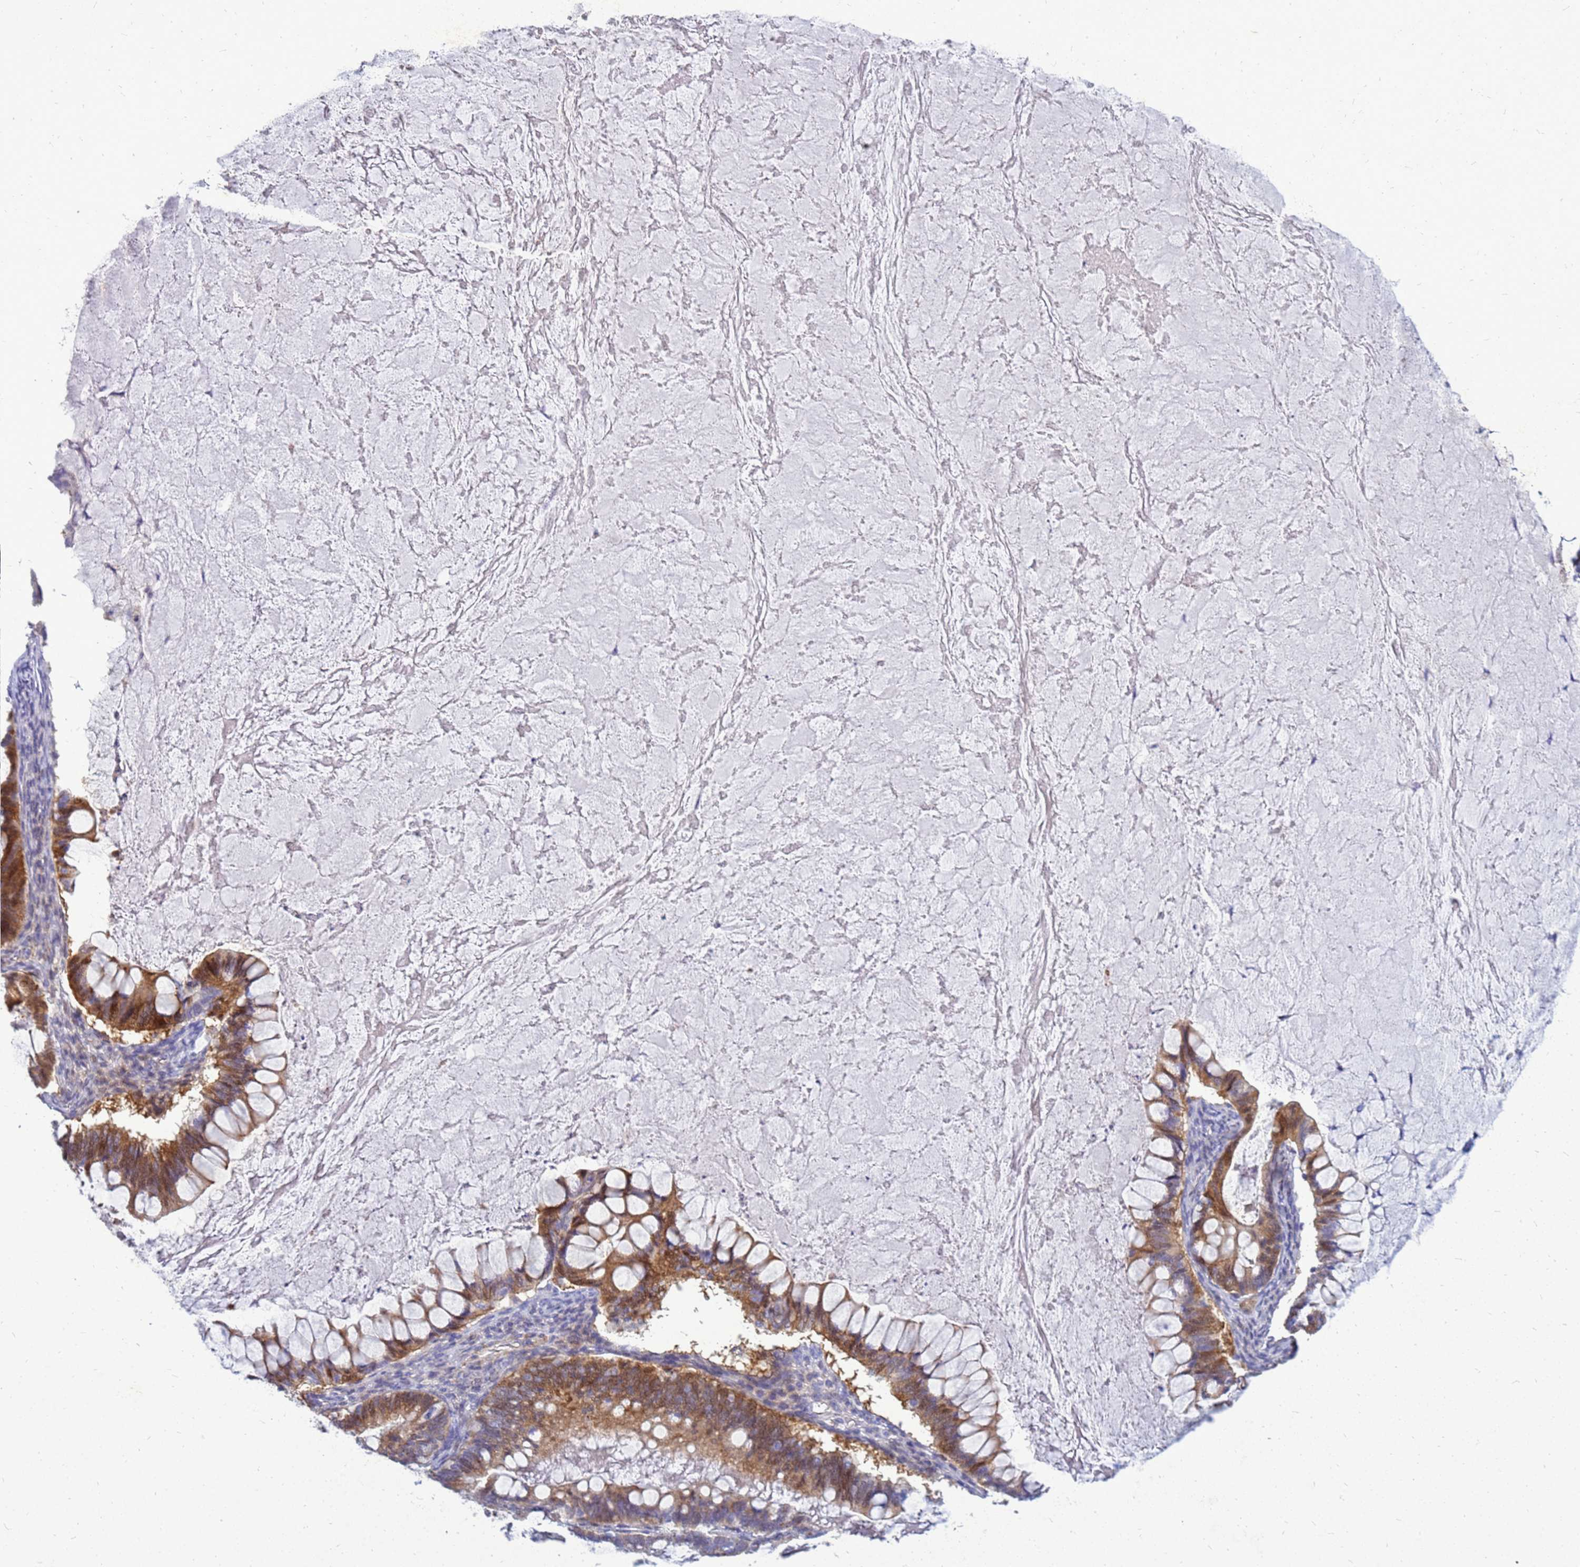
{"staining": {"intensity": "moderate", "quantity": "25%-75%", "location": "cytoplasmic/membranous,nuclear"}, "tissue": "ovarian cancer", "cell_type": "Tumor cells", "image_type": "cancer", "snomed": [{"axis": "morphology", "description": "Cystadenocarcinoma, mucinous, NOS"}, {"axis": "topography", "description": "Ovary"}], "caption": "Human ovarian cancer (mucinous cystadenocarcinoma) stained for a protein (brown) exhibits moderate cytoplasmic/membranous and nuclear positive expression in about 25%-75% of tumor cells.", "gene": "AKR1C1", "patient": {"sex": "female", "age": 61}}